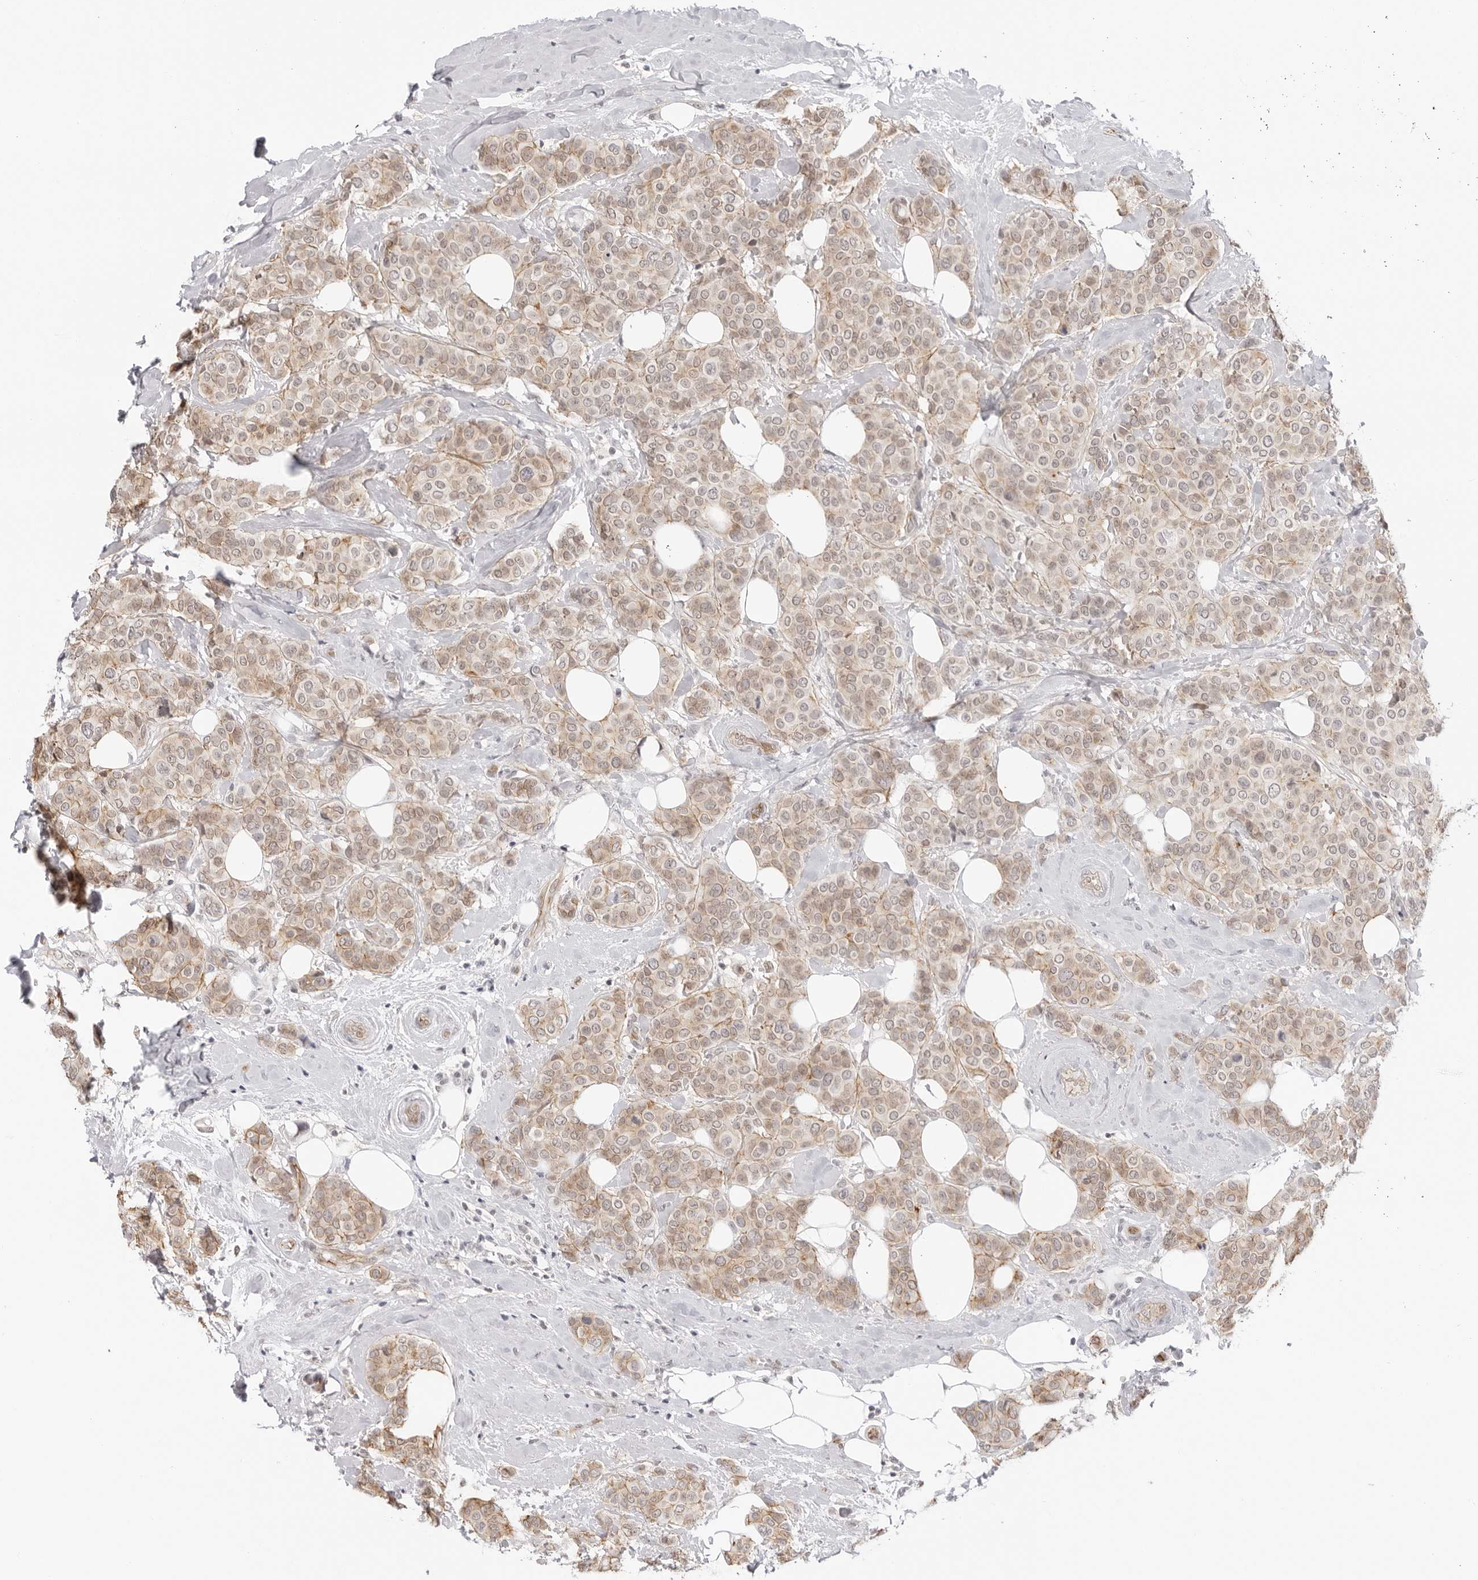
{"staining": {"intensity": "weak", "quantity": ">75%", "location": "cytoplasmic/membranous"}, "tissue": "breast cancer", "cell_type": "Tumor cells", "image_type": "cancer", "snomed": [{"axis": "morphology", "description": "Lobular carcinoma"}, {"axis": "topography", "description": "Breast"}], "caption": "The immunohistochemical stain shows weak cytoplasmic/membranous staining in tumor cells of breast cancer tissue.", "gene": "TRAPPC3", "patient": {"sex": "female", "age": 51}}